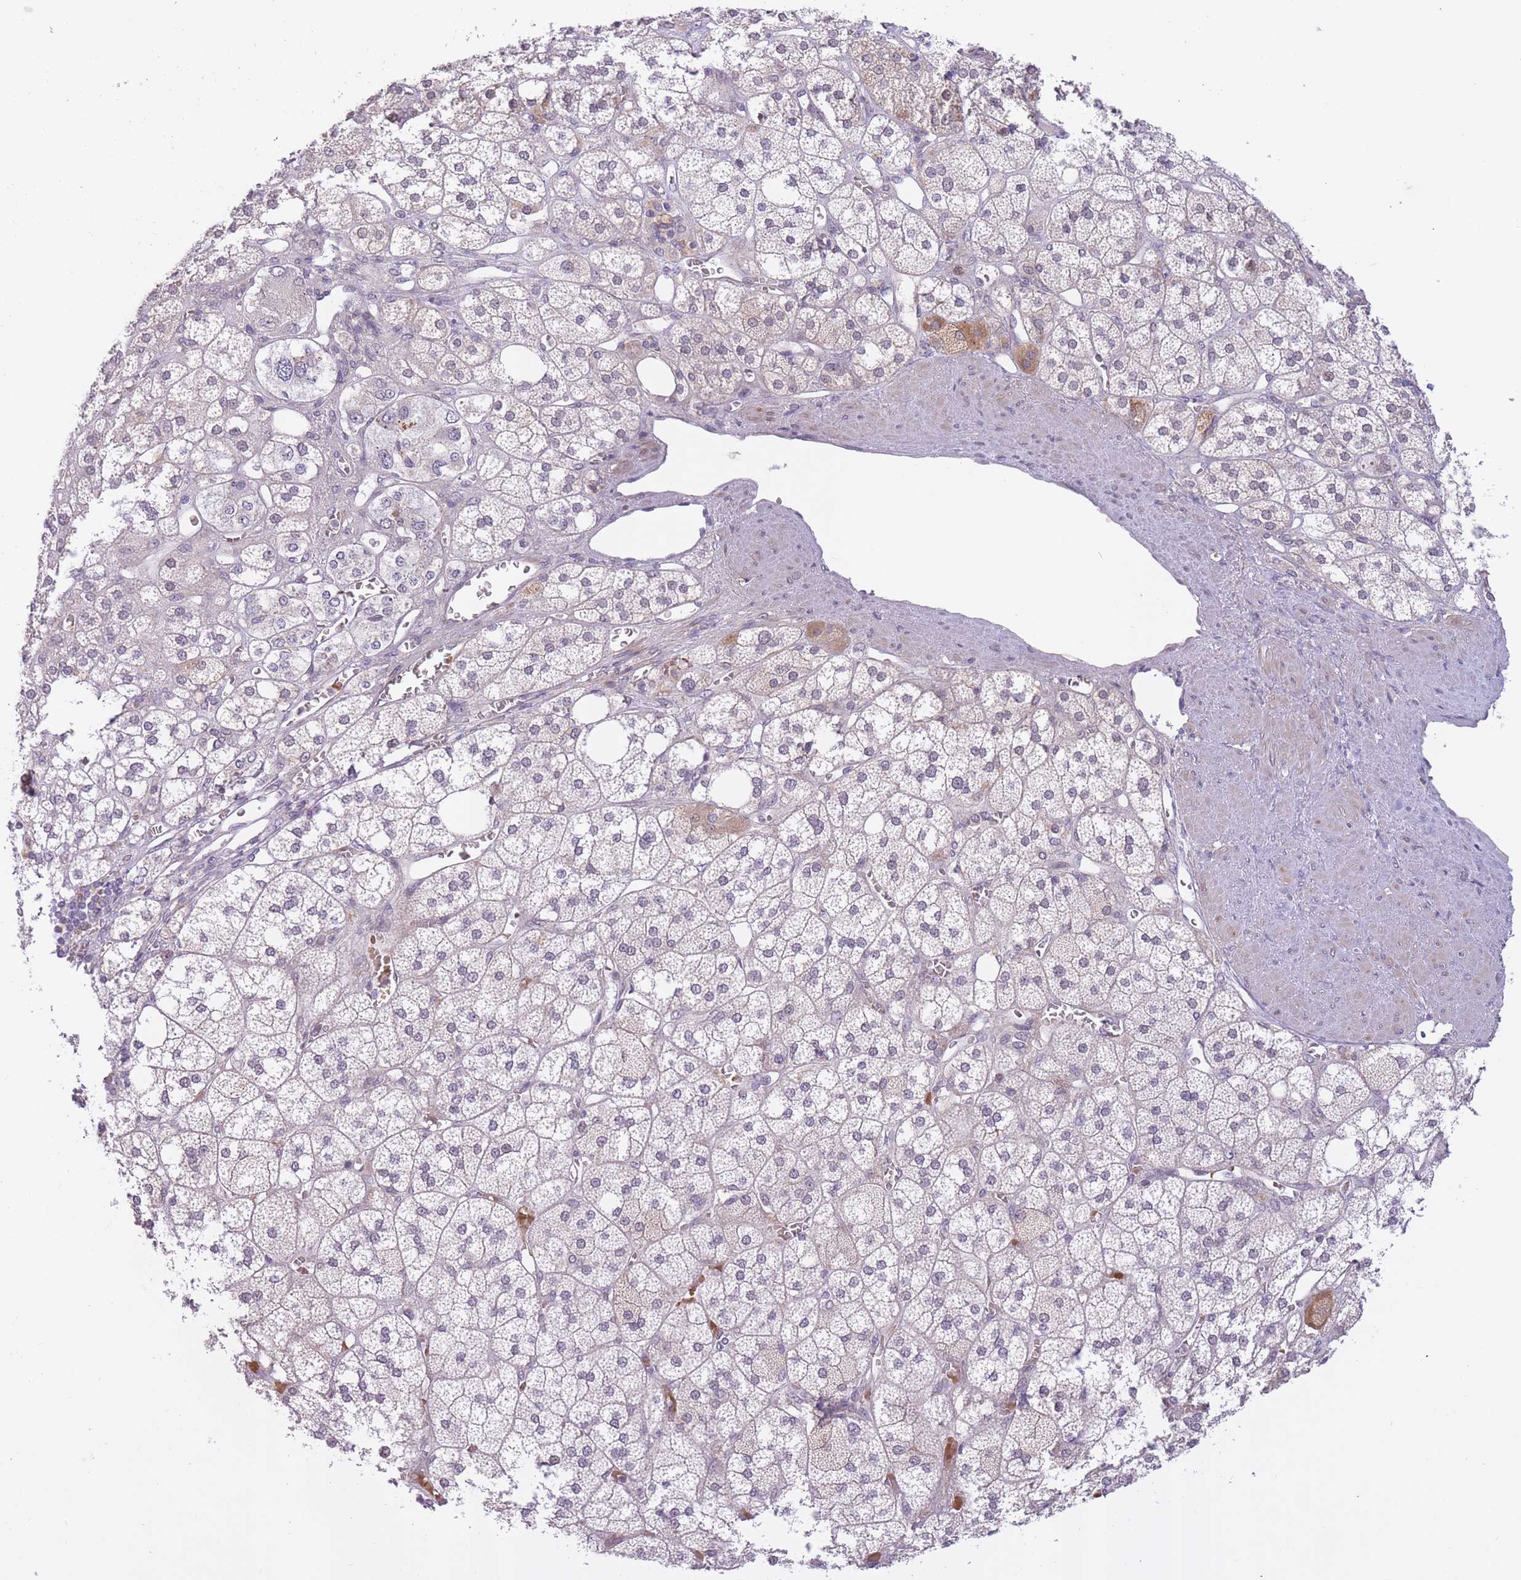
{"staining": {"intensity": "negative", "quantity": "none", "location": "none"}, "tissue": "adrenal gland", "cell_type": "Glandular cells", "image_type": "normal", "snomed": [{"axis": "morphology", "description": "Normal tissue, NOS"}, {"axis": "topography", "description": "Adrenal gland"}], "caption": "This is a image of immunohistochemistry (IHC) staining of unremarkable adrenal gland, which shows no positivity in glandular cells.", "gene": "FUT3", "patient": {"sex": "male", "age": 61}}